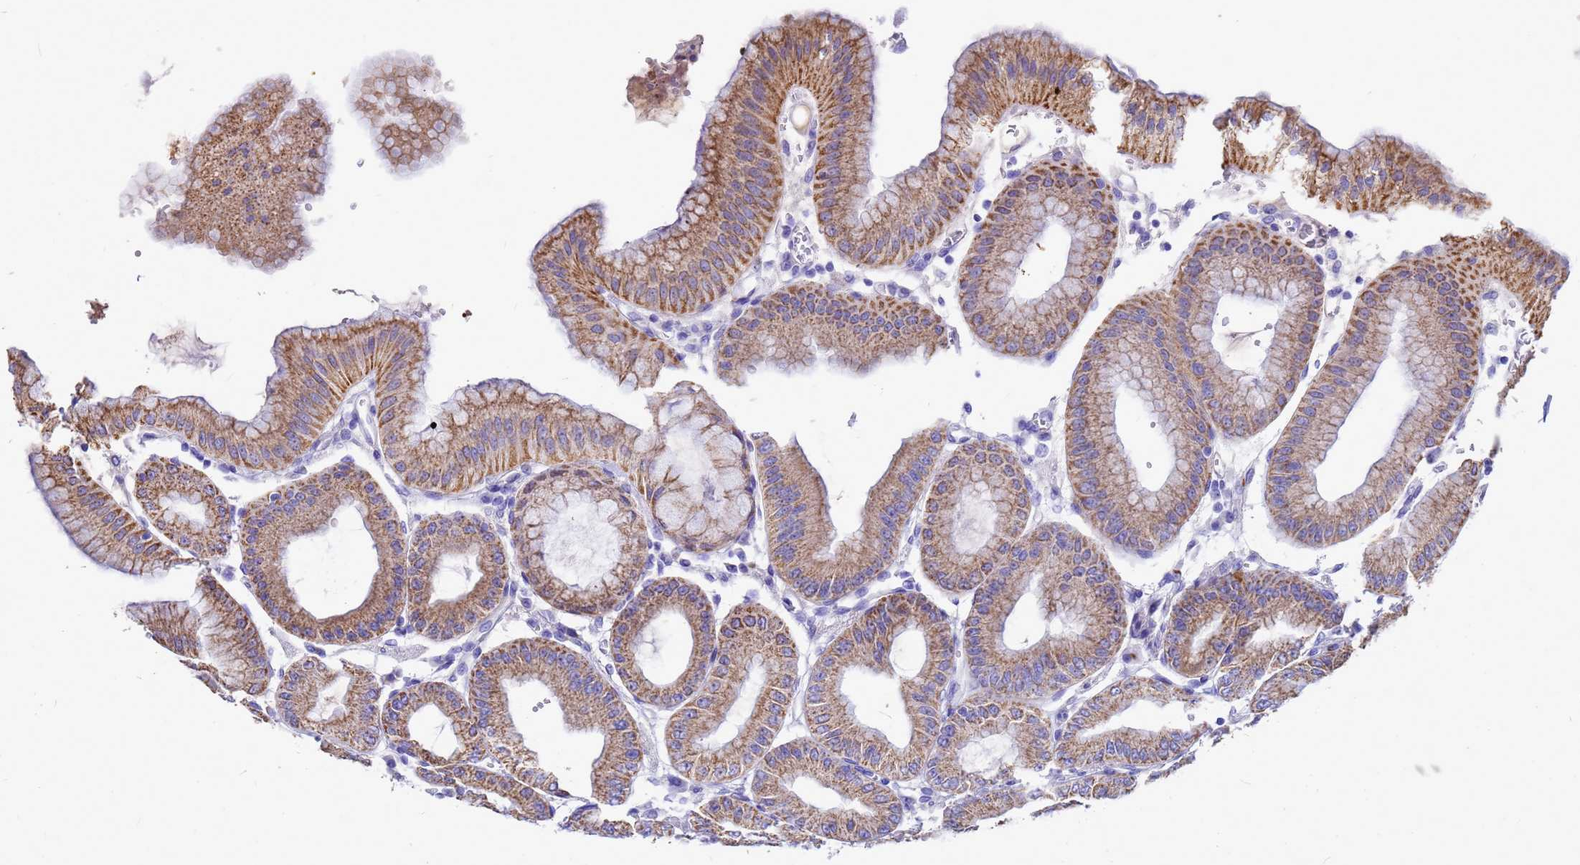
{"staining": {"intensity": "moderate", "quantity": "25%-75%", "location": "cytoplasmic/membranous"}, "tissue": "stomach", "cell_type": "Glandular cells", "image_type": "normal", "snomed": [{"axis": "morphology", "description": "Normal tissue, NOS"}, {"axis": "topography", "description": "Stomach, lower"}], "caption": "IHC photomicrograph of normal stomach: human stomach stained using IHC displays medium levels of moderate protein expression localized specifically in the cytoplasmic/membranous of glandular cells, appearing as a cytoplasmic/membranous brown color.", "gene": "OR52E2", "patient": {"sex": "male", "age": 71}}